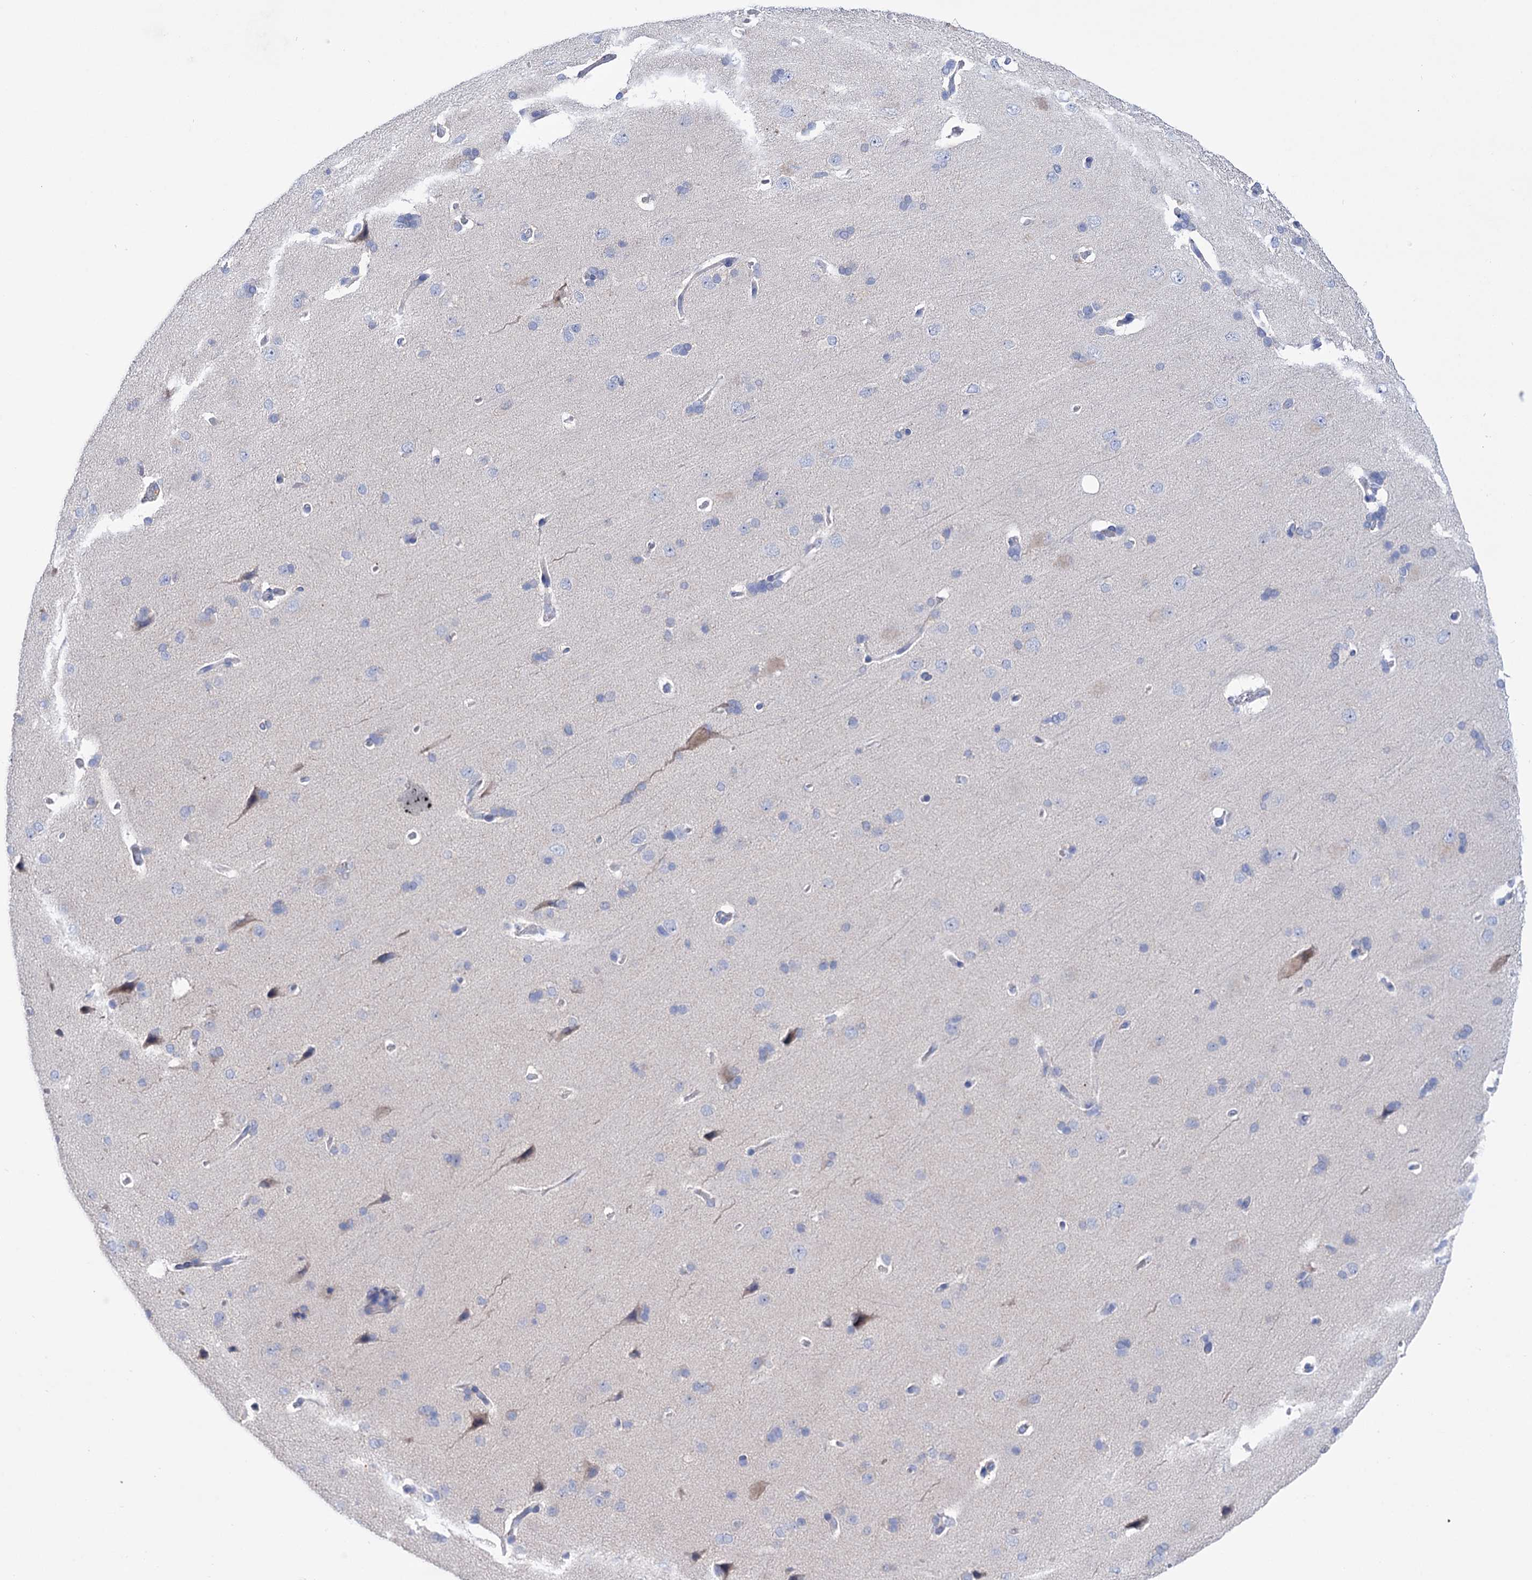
{"staining": {"intensity": "negative", "quantity": "none", "location": "none"}, "tissue": "cerebral cortex", "cell_type": "Endothelial cells", "image_type": "normal", "snomed": [{"axis": "morphology", "description": "Normal tissue, NOS"}, {"axis": "topography", "description": "Cerebral cortex"}], "caption": "Immunohistochemical staining of benign cerebral cortex exhibits no significant staining in endothelial cells.", "gene": "YARS2", "patient": {"sex": "male", "age": 62}}